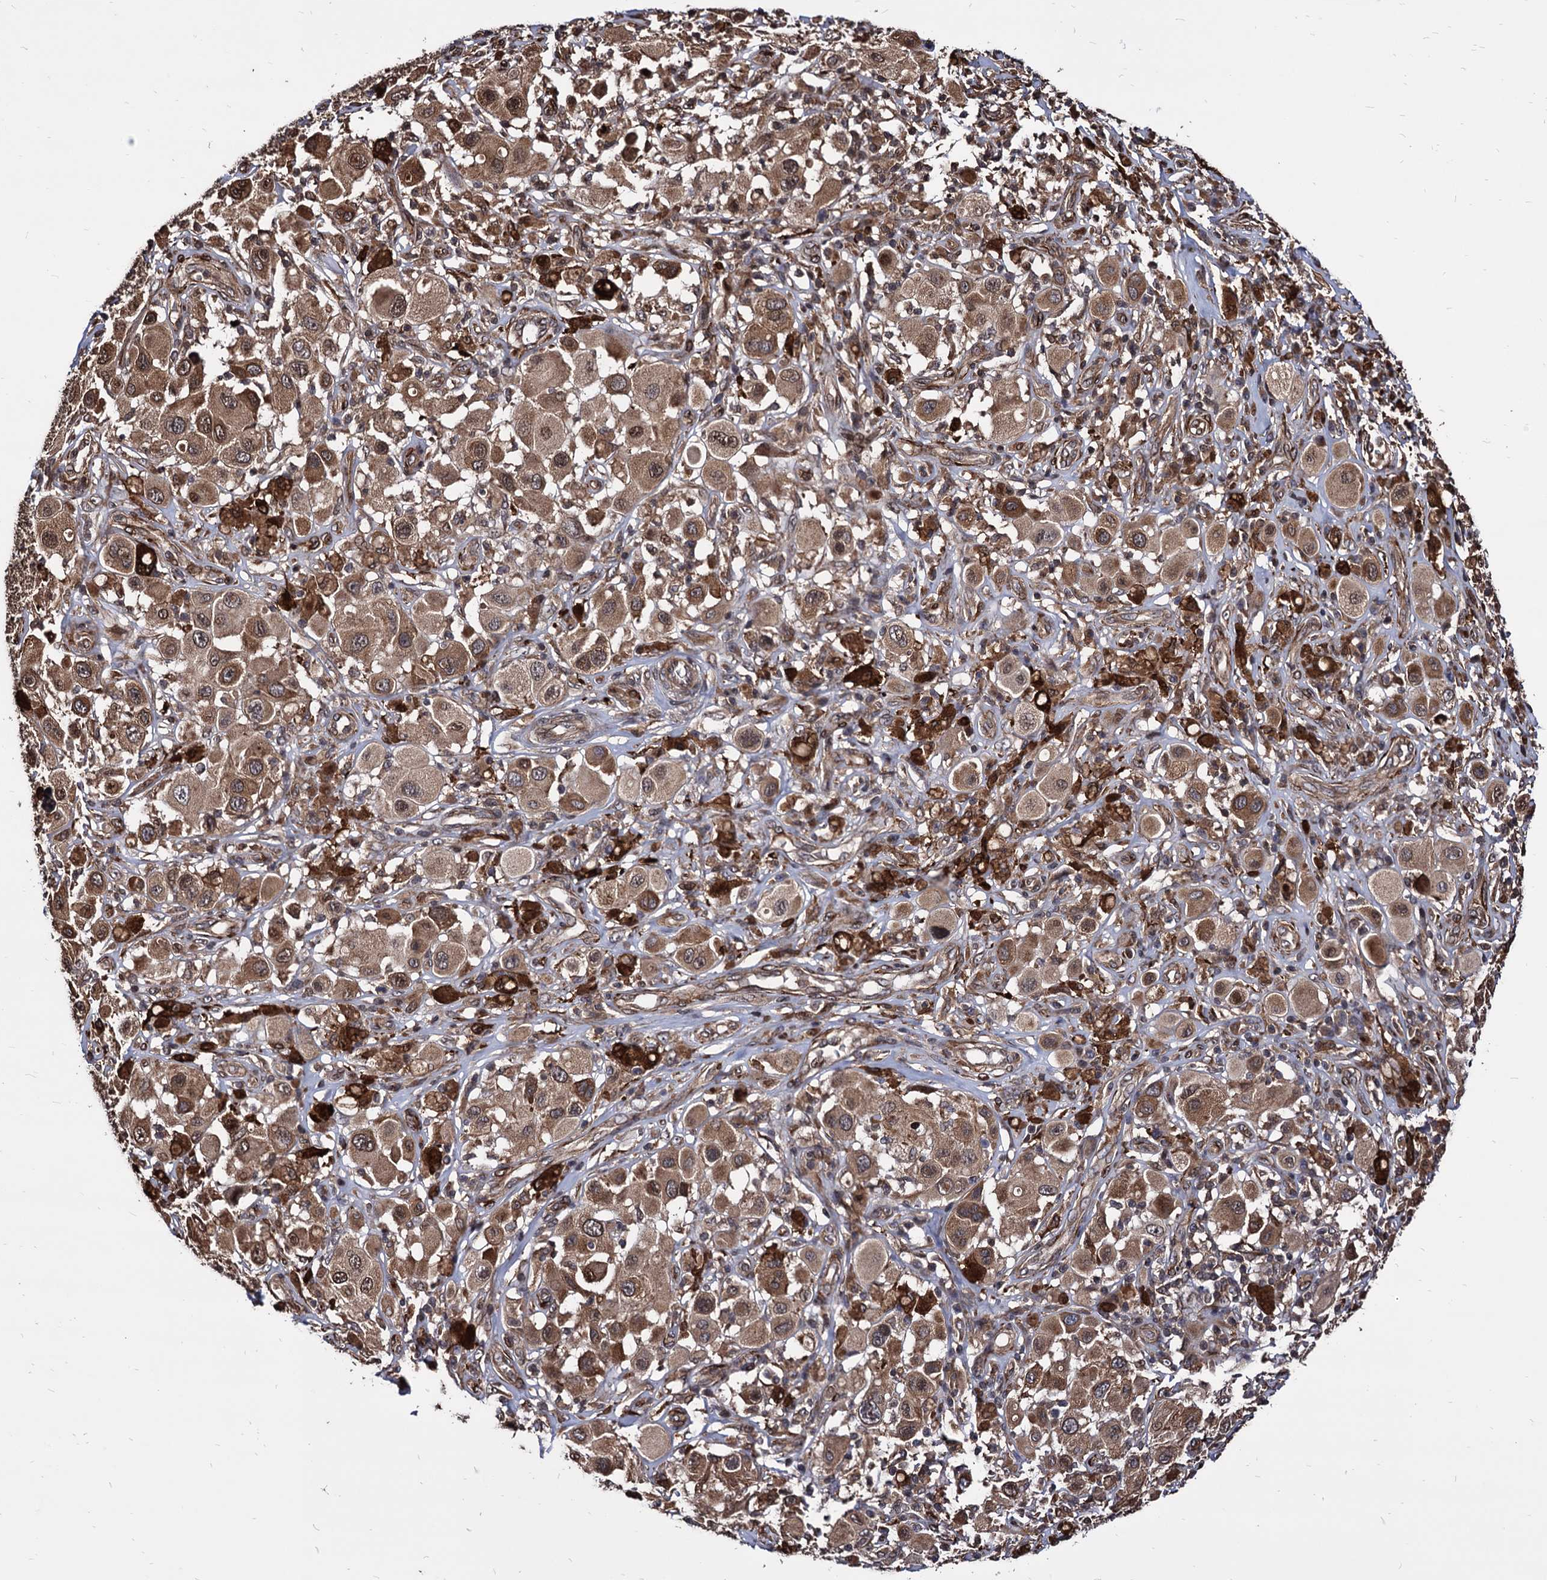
{"staining": {"intensity": "moderate", "quantity": ">75%", "location": "cytoplasmic/membranous,nuclear"}, "tissue": "melanoma", "cell_type": "Tumor cells", "image_type": "cancer", "snomed": [{"axis": "morphology", "description": "Malignant melanoma, Metastatic site"}, {"axis": "topography", "description": "Skin"}], "caption": "Brown immunohistochemical staining in malignant melanoma (metastatic site) exhibits moderate cytoplasmic/membranous and nuclear expression in about >75% of tumor cells. (DAB = brown stain, brightfield microscopy at high magnification).", "gene": "ANKRD12", "patient": {"sex": "male", "age": 41}}